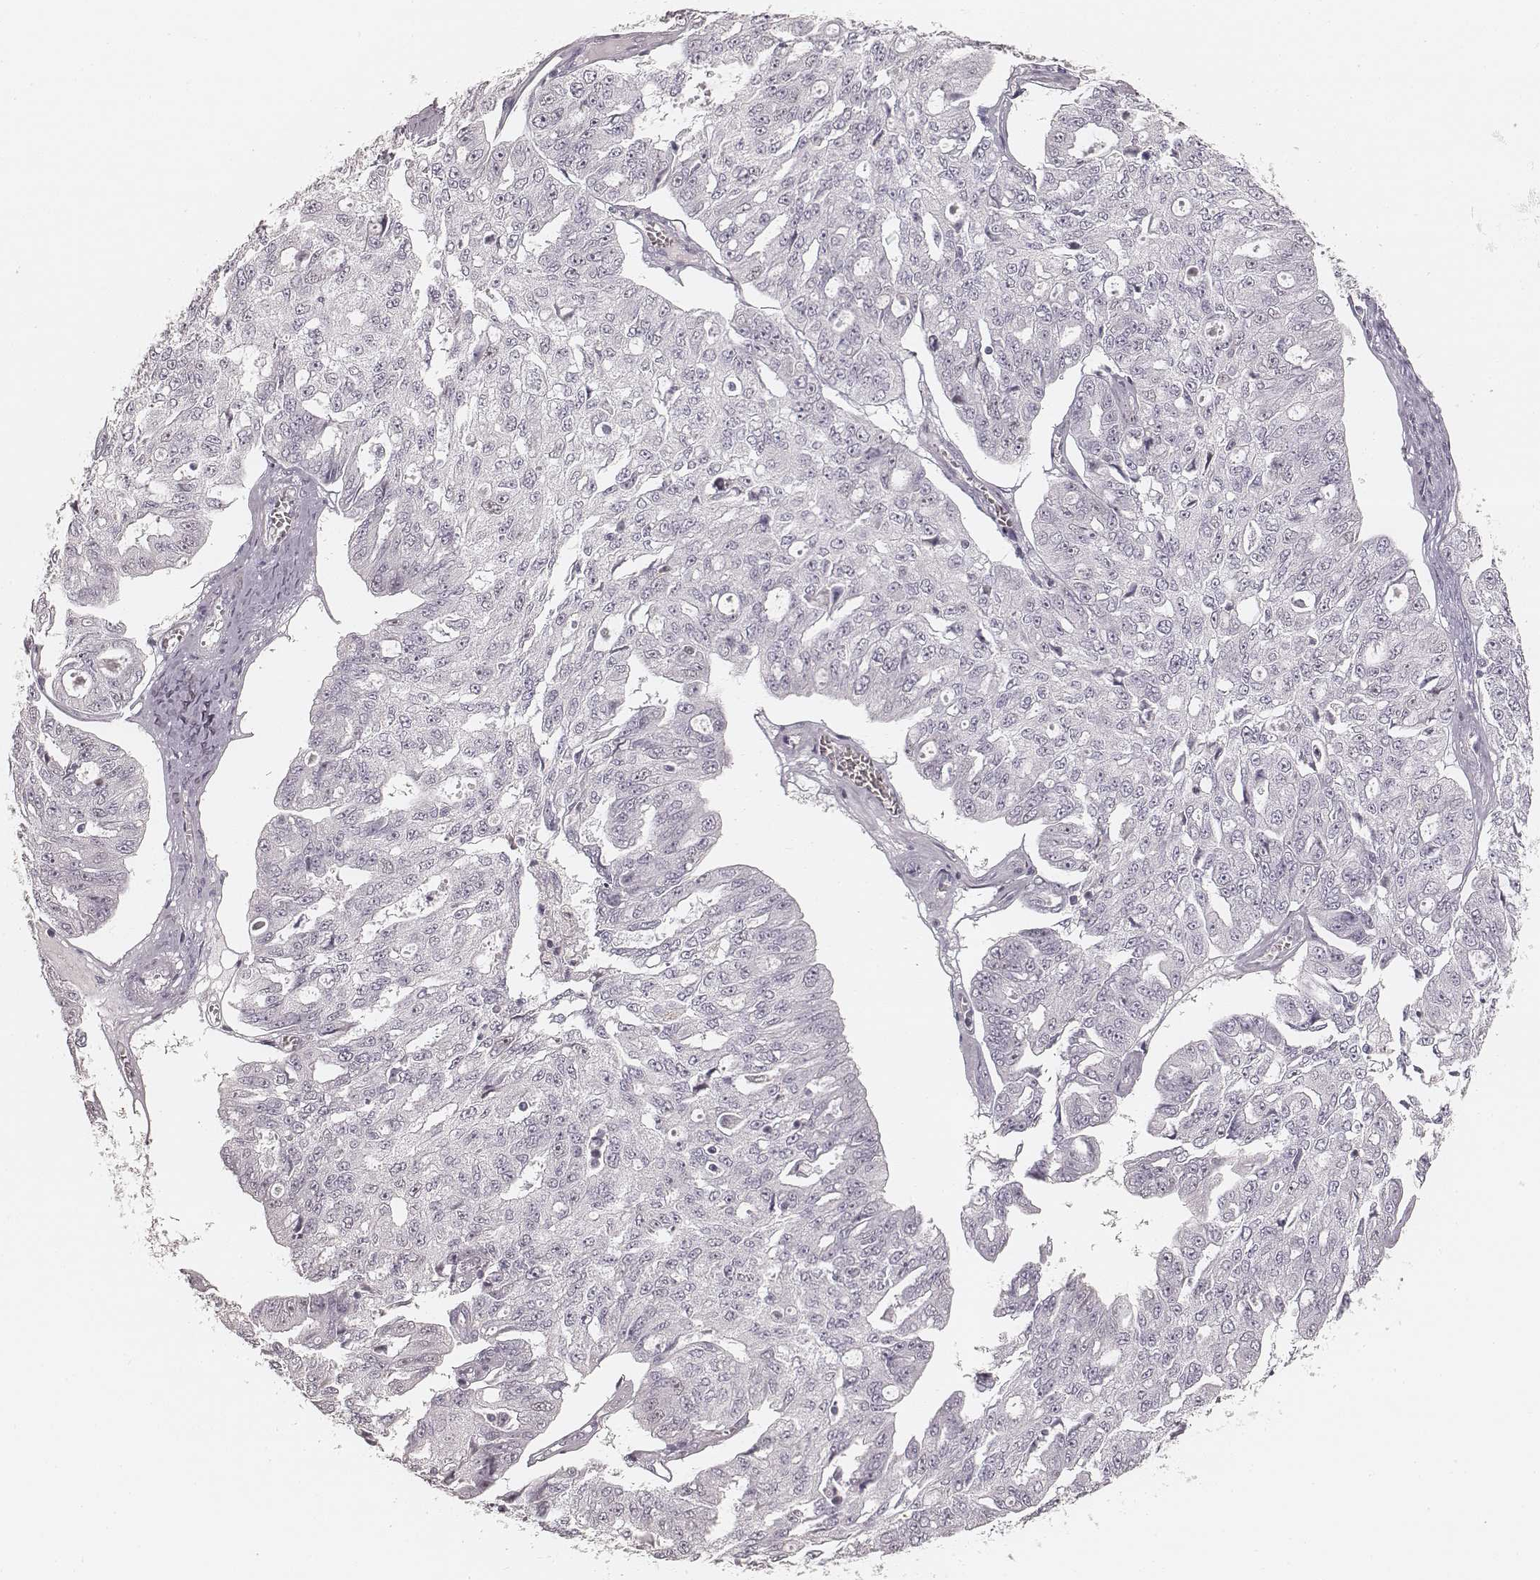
{"staining": {"intensity": "negative", "quantity": "none", "location": "none"}, "tissue": "ovarian cancer", "cell_type": "Tumor cells", "image_type": "cancer", "snomed": [{"axis": "morphology", "description": "Carcinoma, endometroid"}, {"axis": "topography", "description": "Ovary"}], "caption": "The immunohistochemistry (IHC) photomicrograph has no significant staining in tumor cells of ovarian cancer tissue.", "gene": "TEX37", "patient": {"sex": "female", "age": 65}}